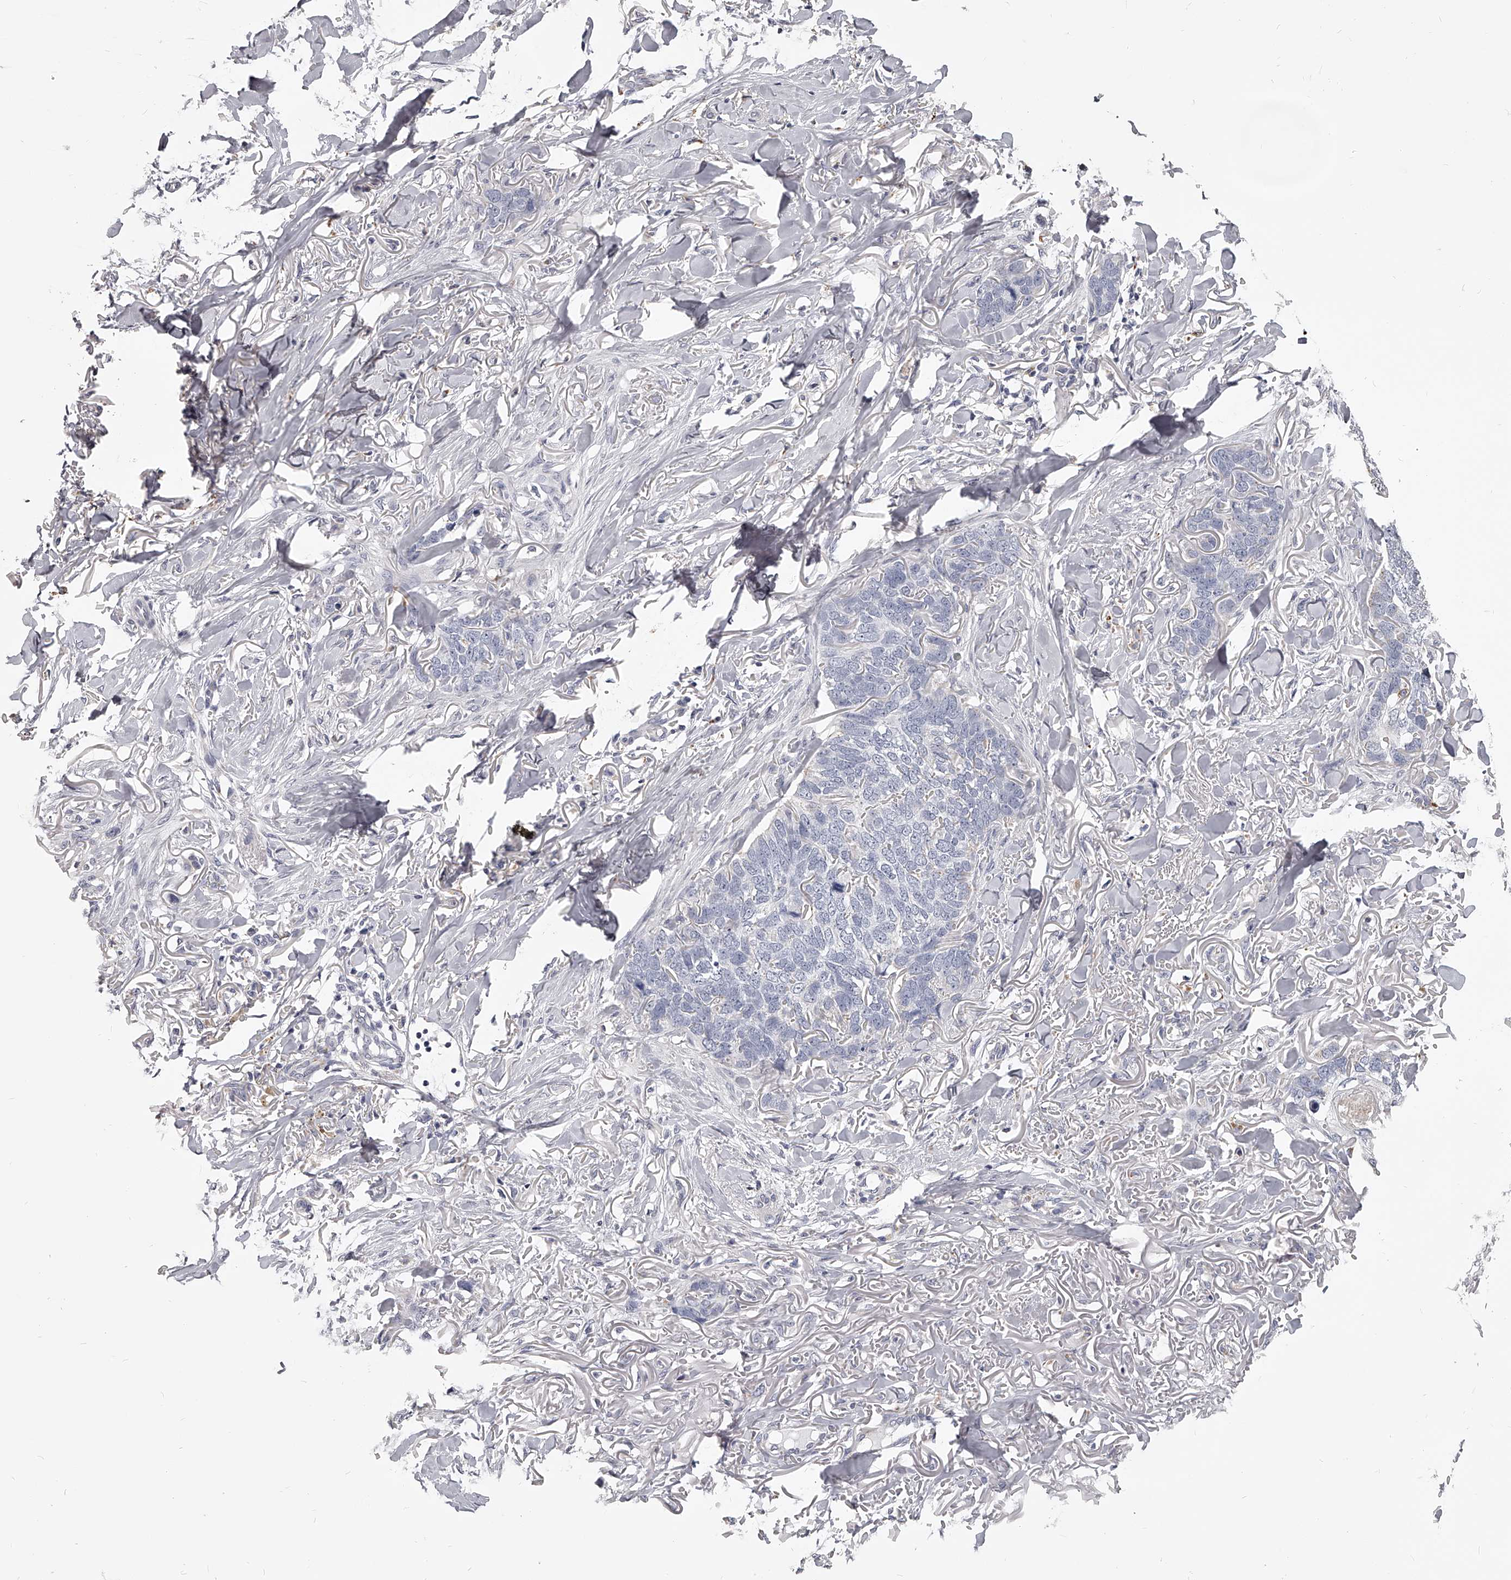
{"staining": {"intensity": "negative", "quantity": "none", "location": "none"}, "tissue": "skin cancer", "cell_type": "Tumor cells", "image_type": "cancer", "snomed": [{"axis": "morphology", "description": "Normal tissue, NOS"}, {"axis": "morphology", "description": "Basal cell carcinoma"}, {"axis": "topography", "description": "Skin"}], "caption": "Micrograph shows no protein expression in tumor cells of skin cancer tissue.", "gene": "DMRT1", "patient": {"sex": "male", "age": 77}}